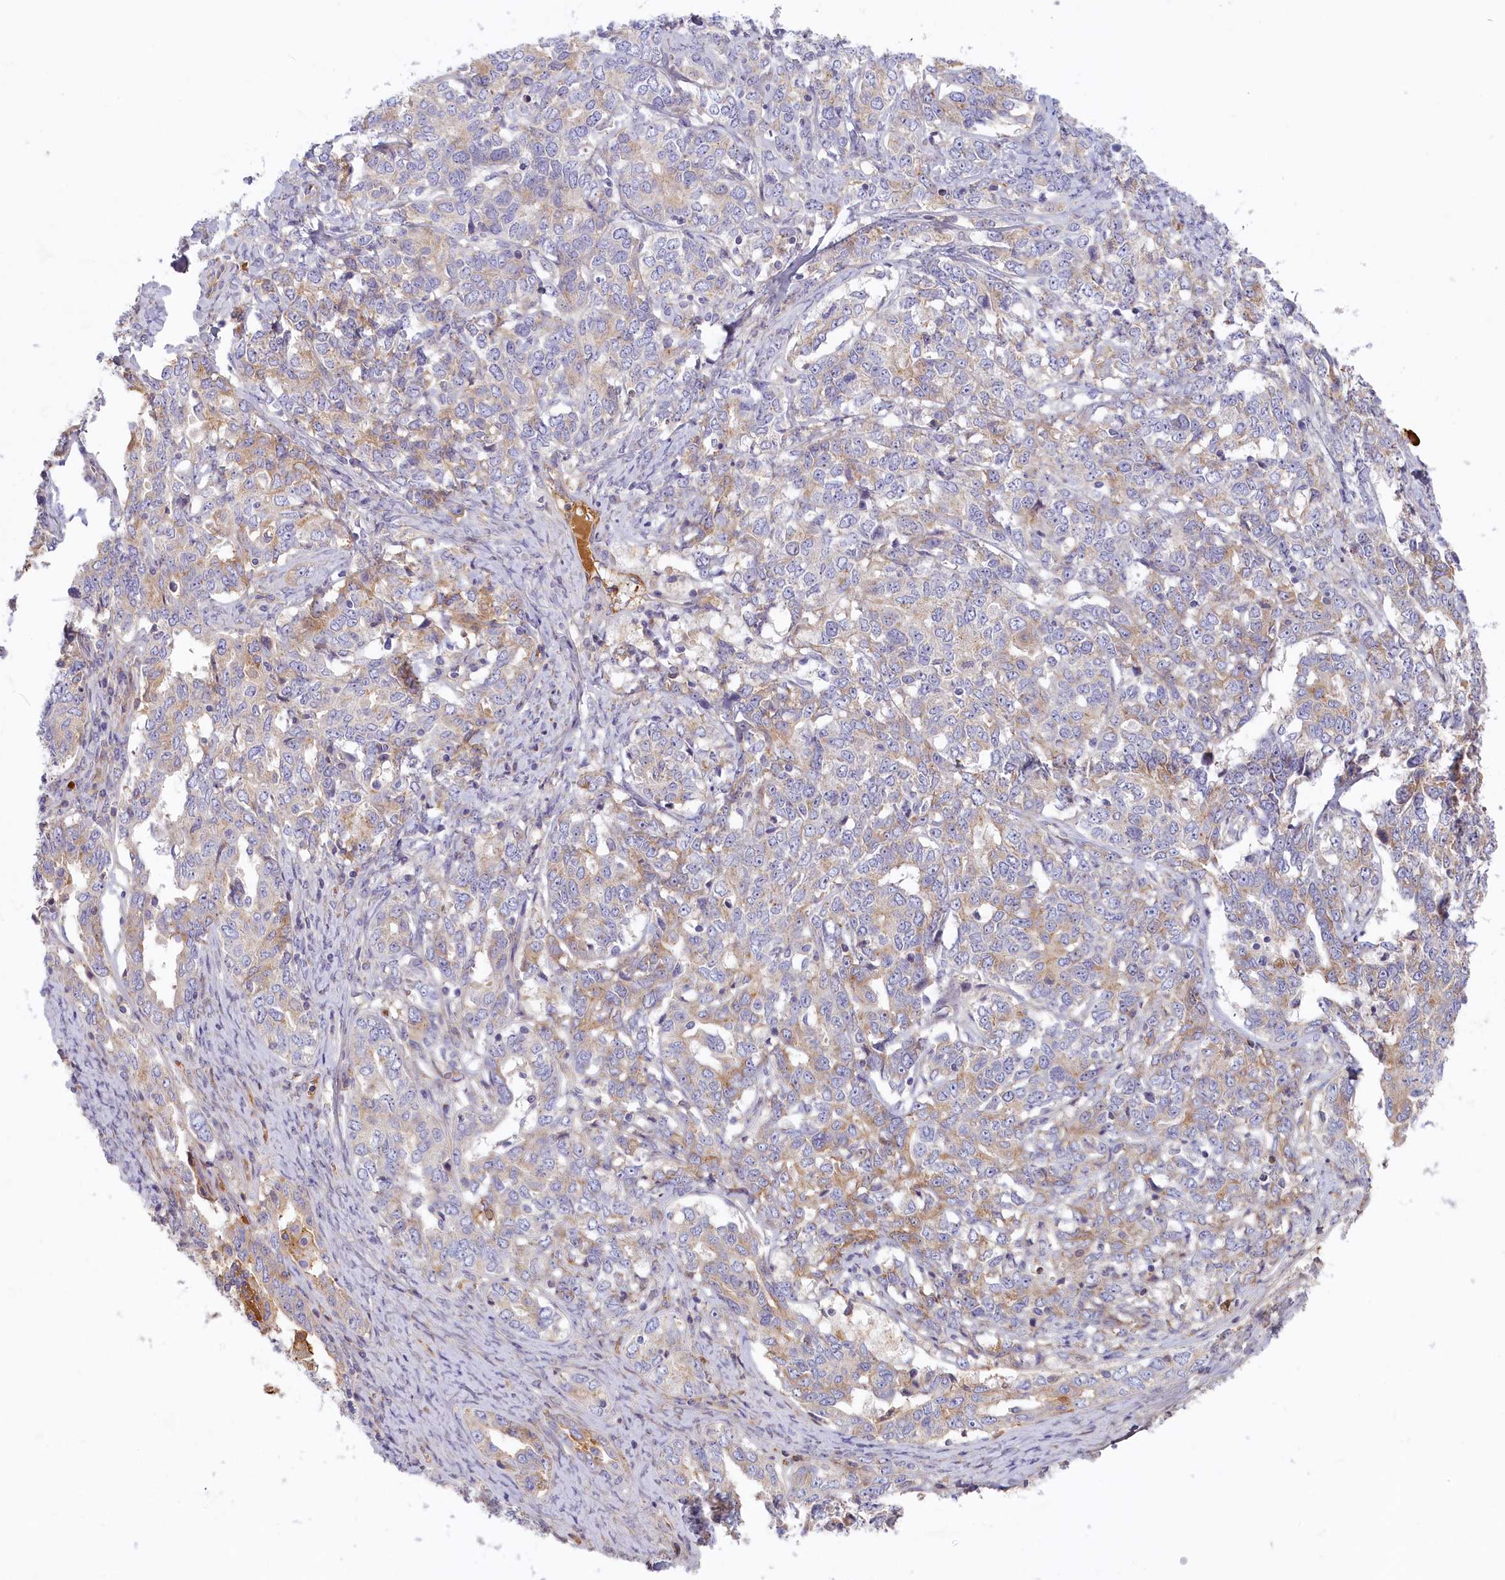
{"staining": {"intensity": "weak", "quantity": "<25%", "location": "cytoplasmic/membranous"}, "tissue": "ovarian cancer", "cell_type": "Tumor cells", "image_type": "cancer", "snomed": [{"axis": "morphology", "description": "Carcinoma, endometroid"}, {"axis": "topography", "description": "Ovary"}], "caption": "Tumor cells show no significant positivity in ovarian cancer. (IHC, brightfield microscopy, high magnification).", "gene": "STX16", "patient": {"sex": "female", "age": 62}}